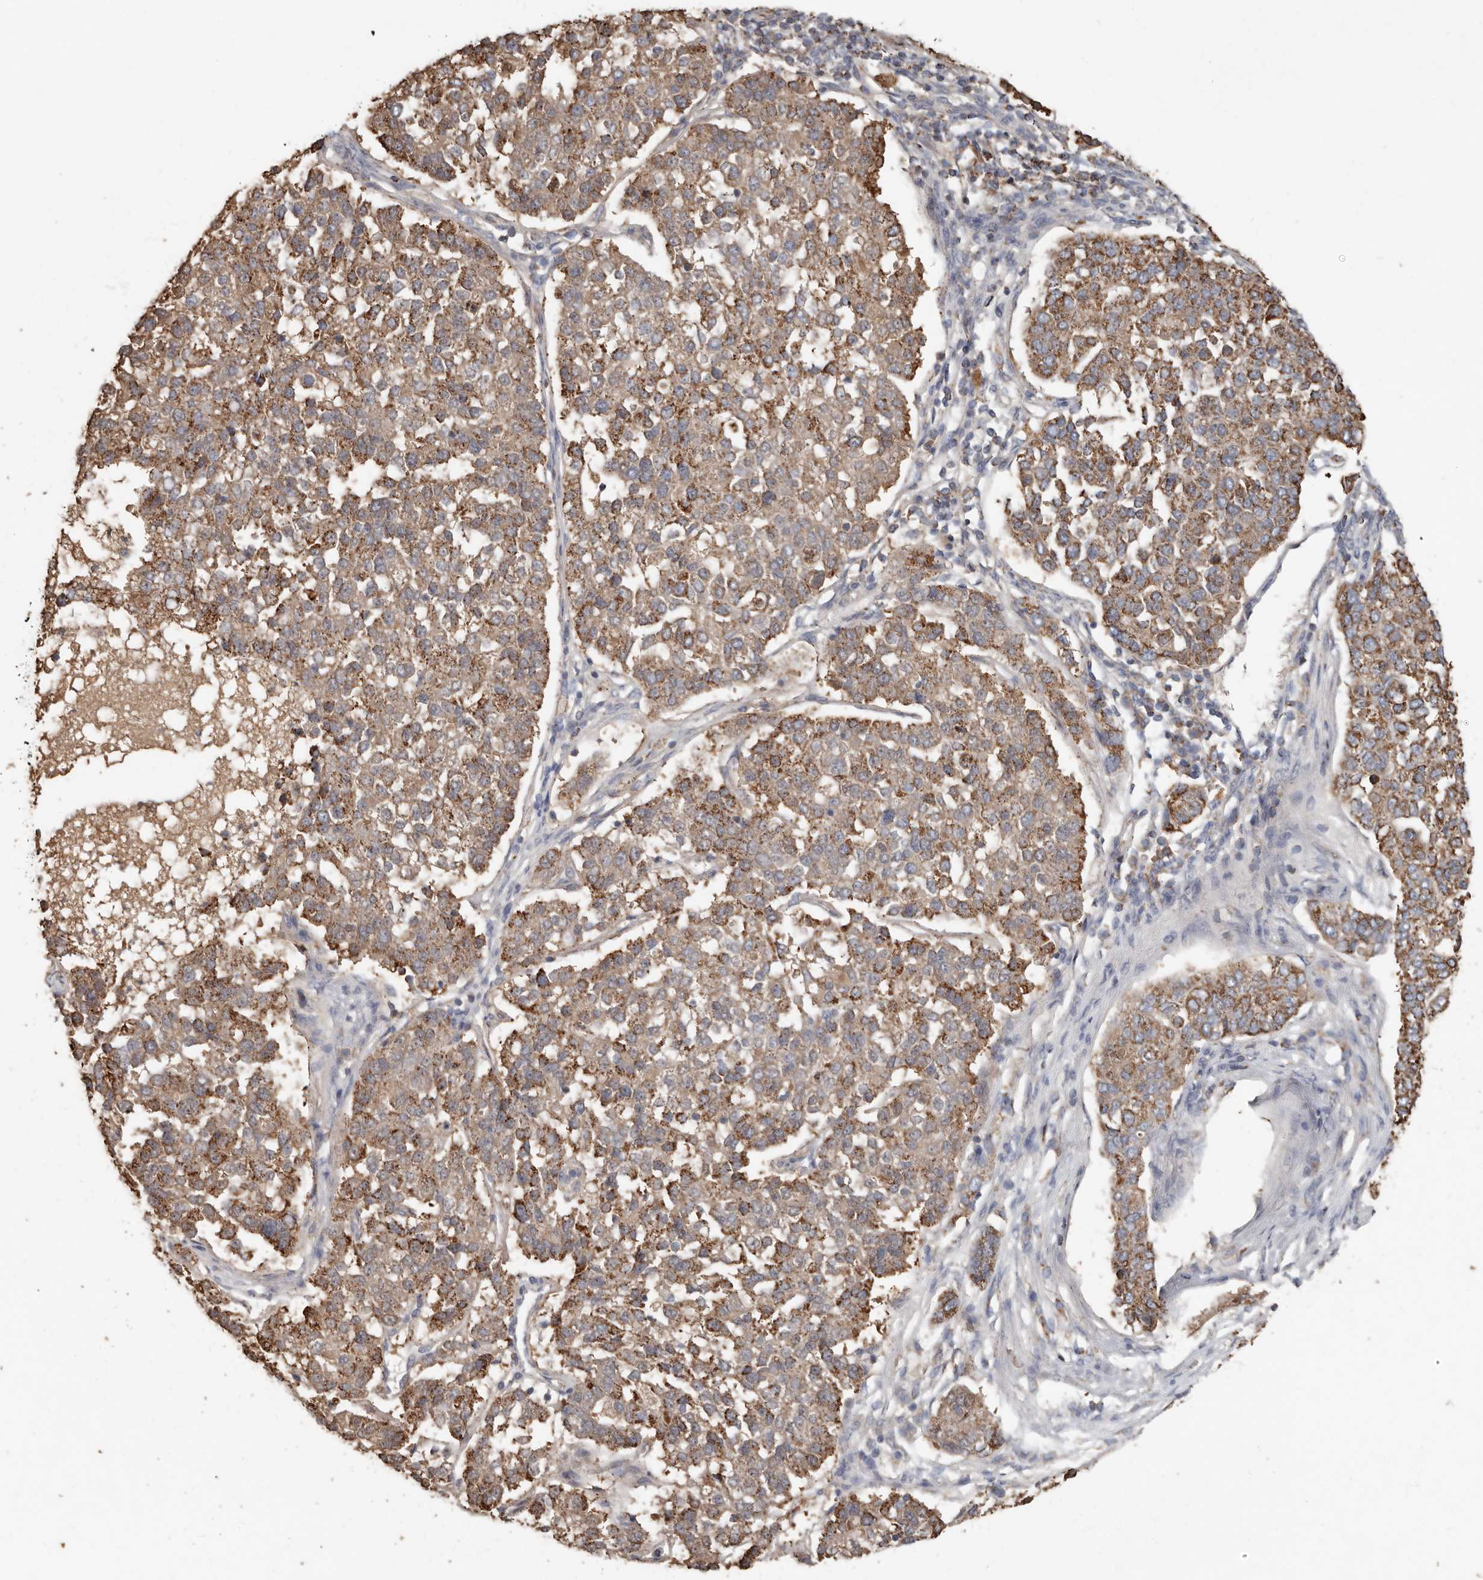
{"staining": {"intensity": "moderate", "quantity": ">75%", "location": "cytoplasmic/membranous"}, "tissue": "pancreatic cancer", "cell_type": "Tumor cells", "image_type": "cancer", "snomed": [{"axis": "morphology", "description": "Adenocarcinoma, NOS"}, {"axis": "topography", "description": "Pancreas"}], "caption": "Immunohistochemistry (DAB) staining of adenocarcinoma (pancreatic) displays moderate cytoplasmic/membranous protein staining in about >75% of tumor cells.", "gene": "KIF26B", "patient": {"sex": "female", "age": 61}}